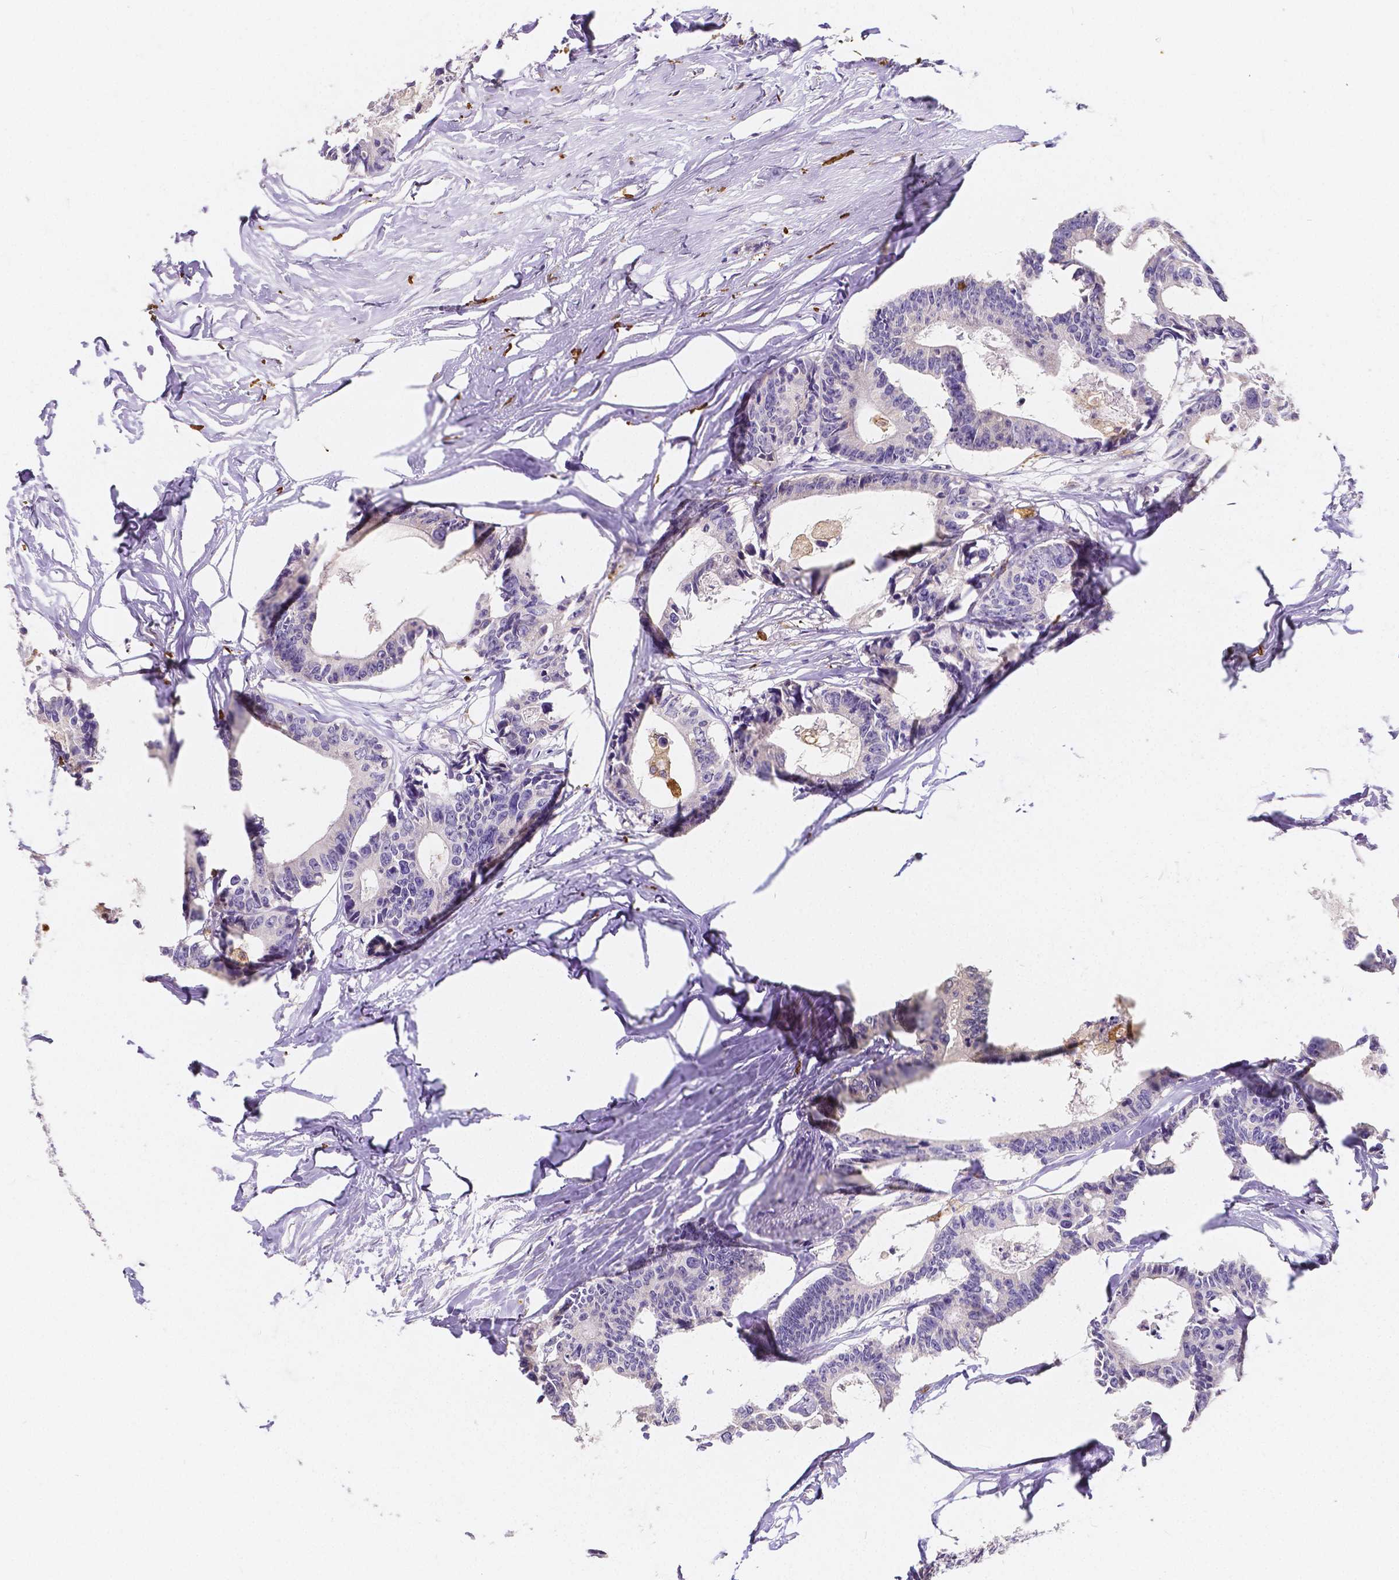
{"staining": {"intensity": "negative", "quantity": "none", "location": "none"}, "tissue": "colorectal cancer", "cell_type": "Tumor cells", "image_type": "cancer", "snomed": [{"axis": "morphology", "description": "Adenocarcinoma, NOS"}, {"axis": "topography", "description": "Rectum"}], "caption": "Tumor cells show no significant positivity in adenocarcinoma (colorectal).", "gene": "ACP5", "patient": {"sex": "male", "age": 57}}